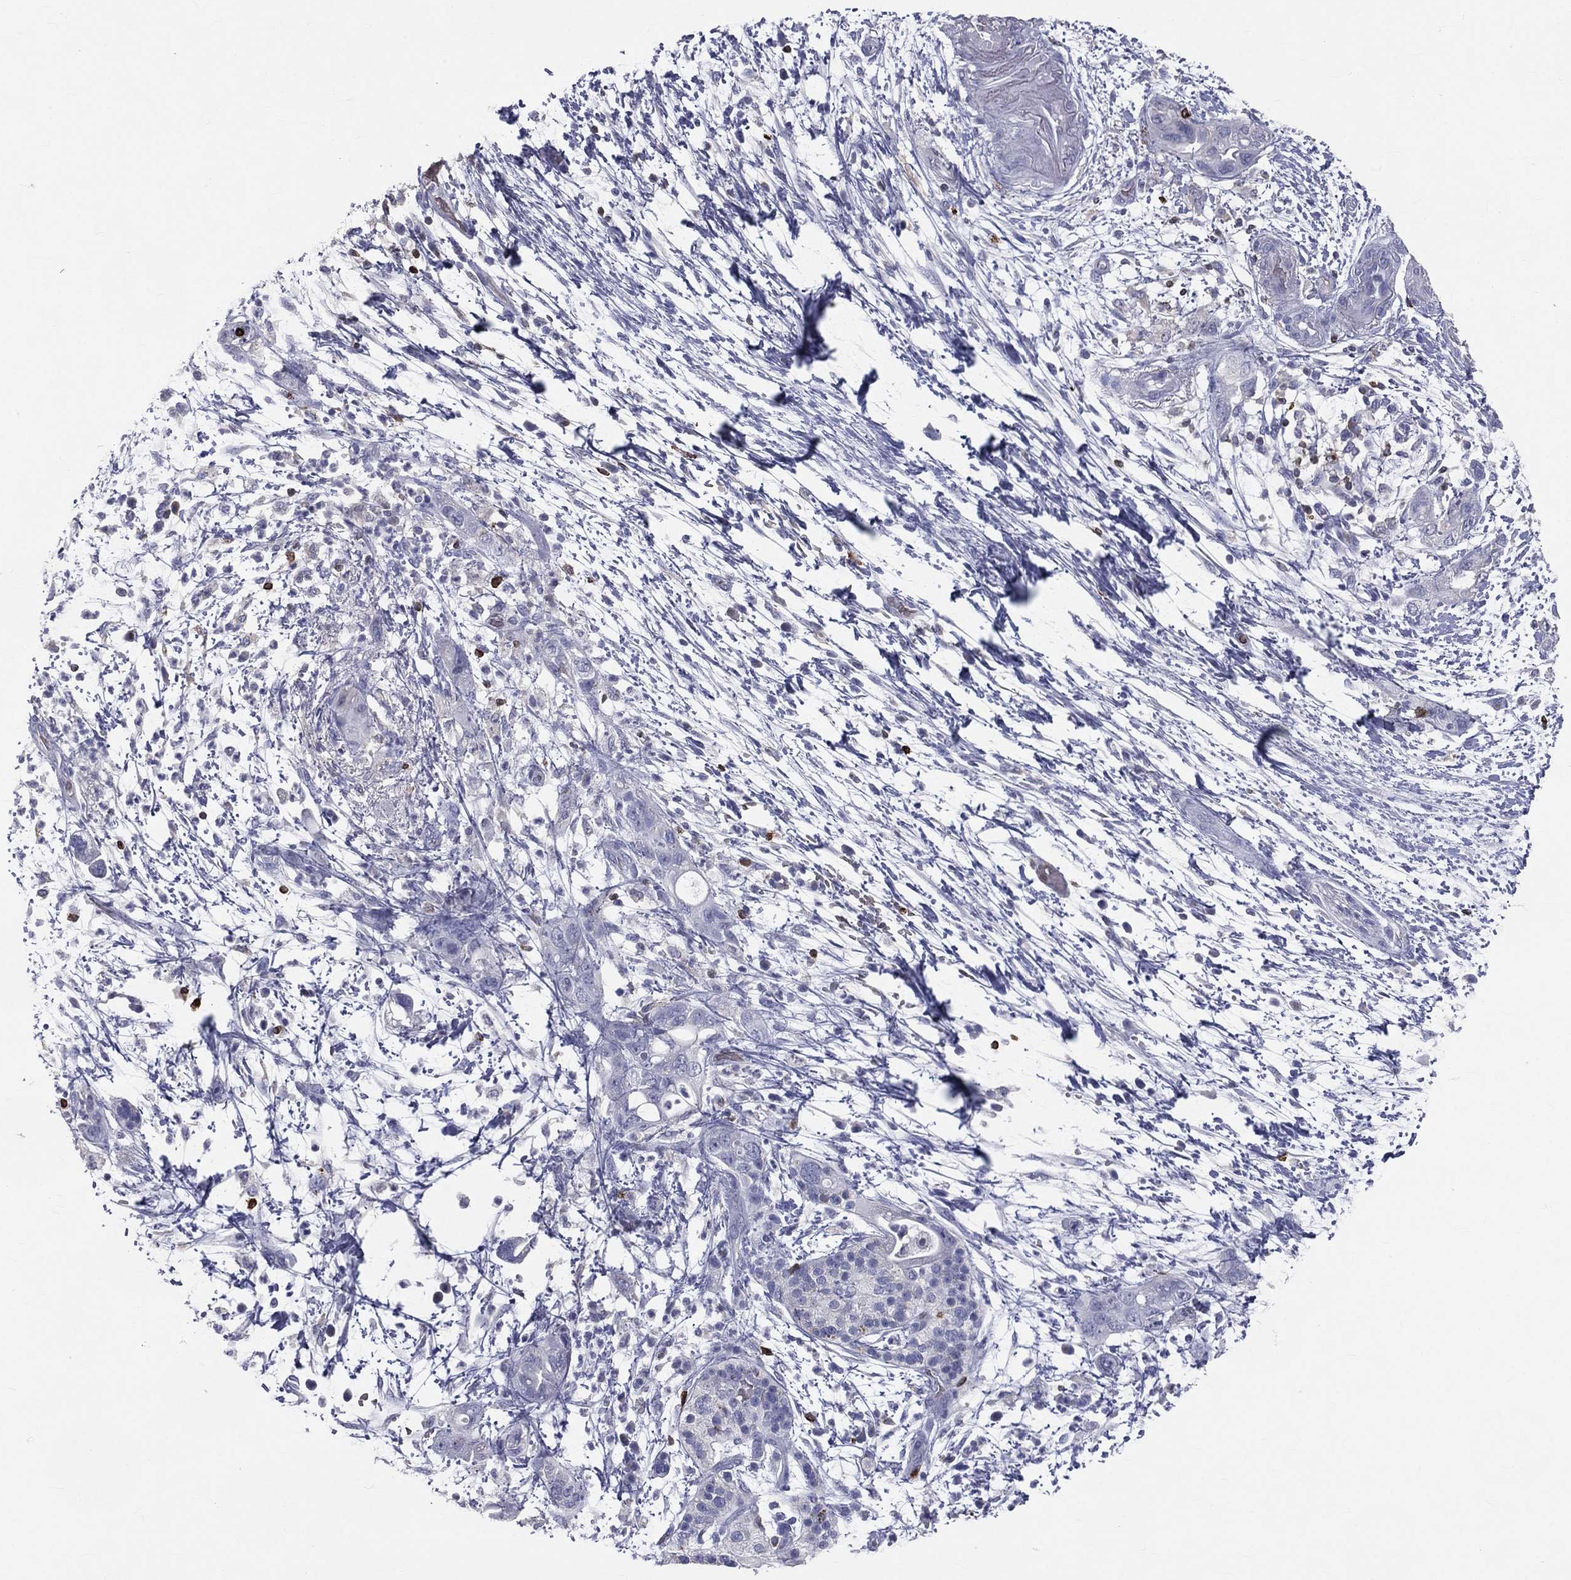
{"staining": {"intensity": "negative", "quantity": "none", "location": "none"}, "tissue": "pancreatic cancer", "cell_type": "Tumor cells", "image_type": "cancer", "snomed": [{"axis": "morphology", "description": "Adenocarcinoma, NOS"}, {"axis": "topography", "description": "Pancreas"}], "caption": "A micrograph of human pancreatic cancer (adenocarcinoma) is negative for staining in tumor cells.", "gene": "CTSW", "patient": {"sex": "female", "age": 72}}